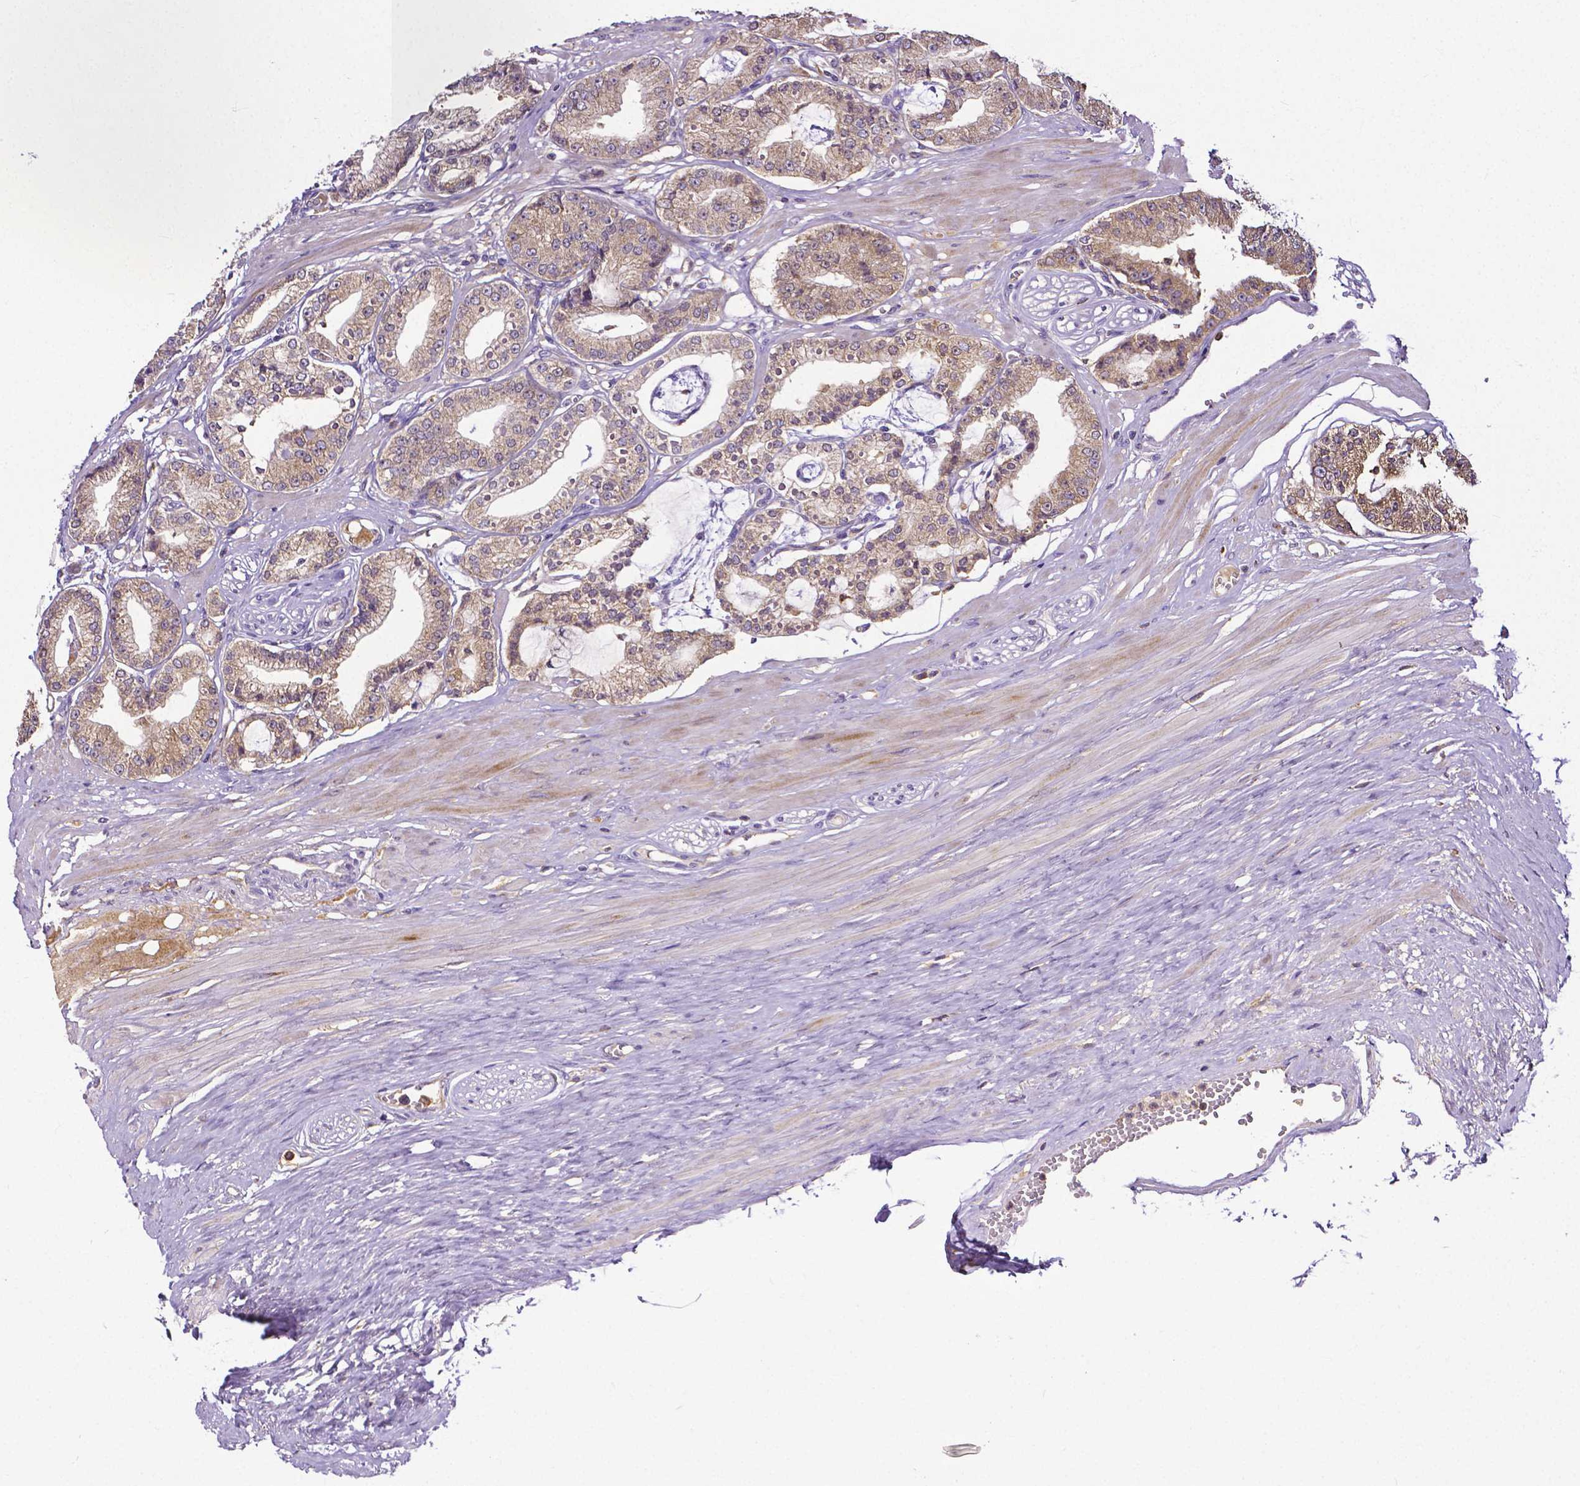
{"staining": {"intensity": "weak", "quantity": ">75%", "location": "cytoplasmic/membranous"}, "tissue": "prostate cancer", "cell_type": "Tumor cells", "image_type": "cancer", "snomed": [{"axis": "morphology", "description": "Adenocarcinoma, High grade"}, {"axis": "topography", "description": "Prostate"}], "caption": "Immunohistochemical staining of human prostate cancer (high-grade adenocarcinoma) demonstrates low levels of weak cytoplasmic/membranous protein positivity in approximately >75% of tumor cells. The protein of interest is stained brown, and the nuclei are stained in blue (DAB (3,3'-diaminobenzidine) IHC with brightfield microscopy, high magnification).", "gene": "DICER1", "patient": {"sex": "male", "age": 71}}